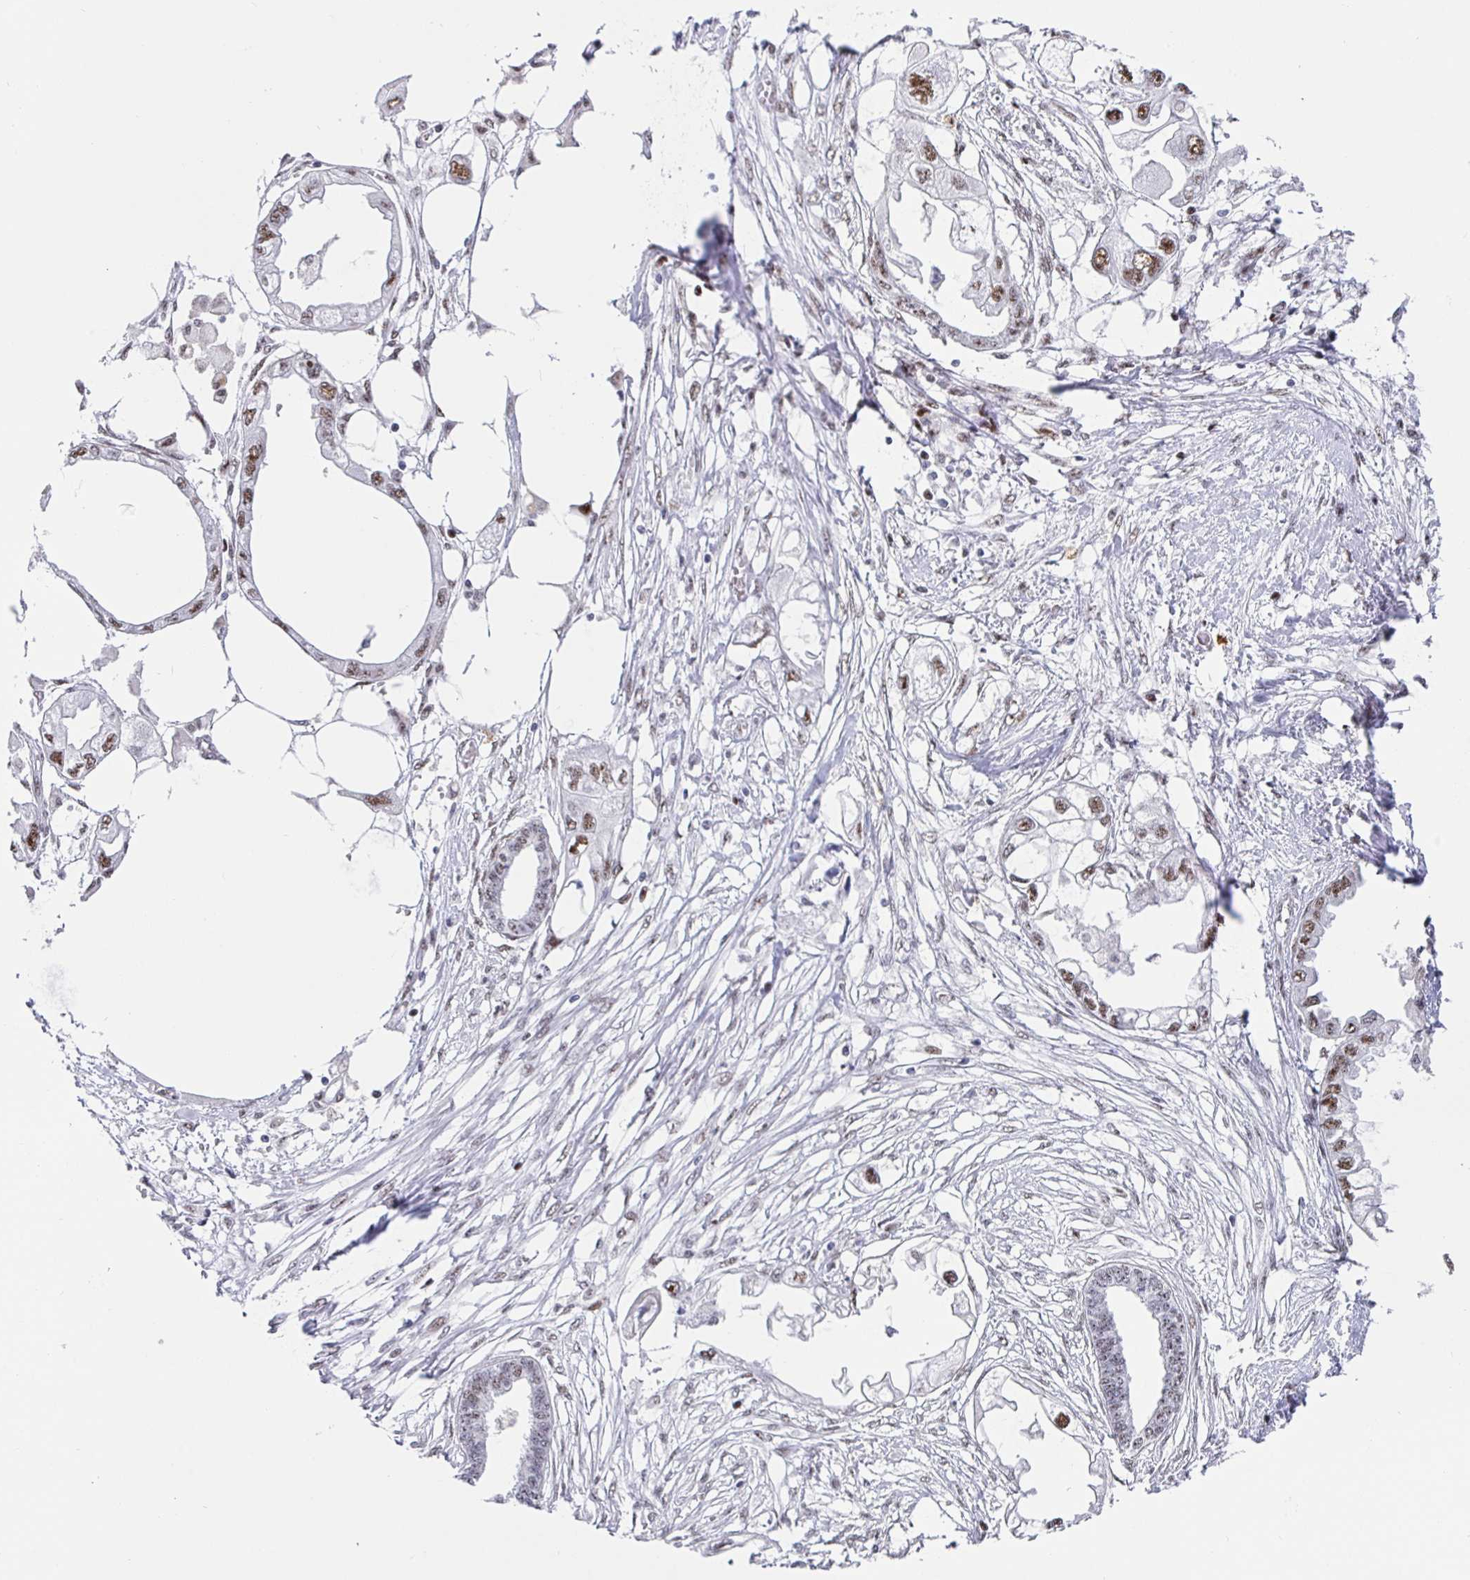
{"staining": {"intensity": "moderate", "quantity": "<25%", "location": "nuclear"}, "tissue": "endometrial cancer", "cell_type": "Tumor cells", "image_type": "cancer", "snomed": [{"axis": "morphology", "description": "Adenocarcinoma, NOS"}, {"axis": "morphology", "description": "Adenocarcinoma, metastatic, NOS"}, {"axis": "topography", "description": "Adipose tissue"}, {"axis": "topography", "description": "Endometrium"}], "caption": "Moderate nuclear protein staining is seen in approximately <25% of tumor cells in endometrial cancer.", "gene": "SETD5", "patient": {"sex": "female", "age": 67}}